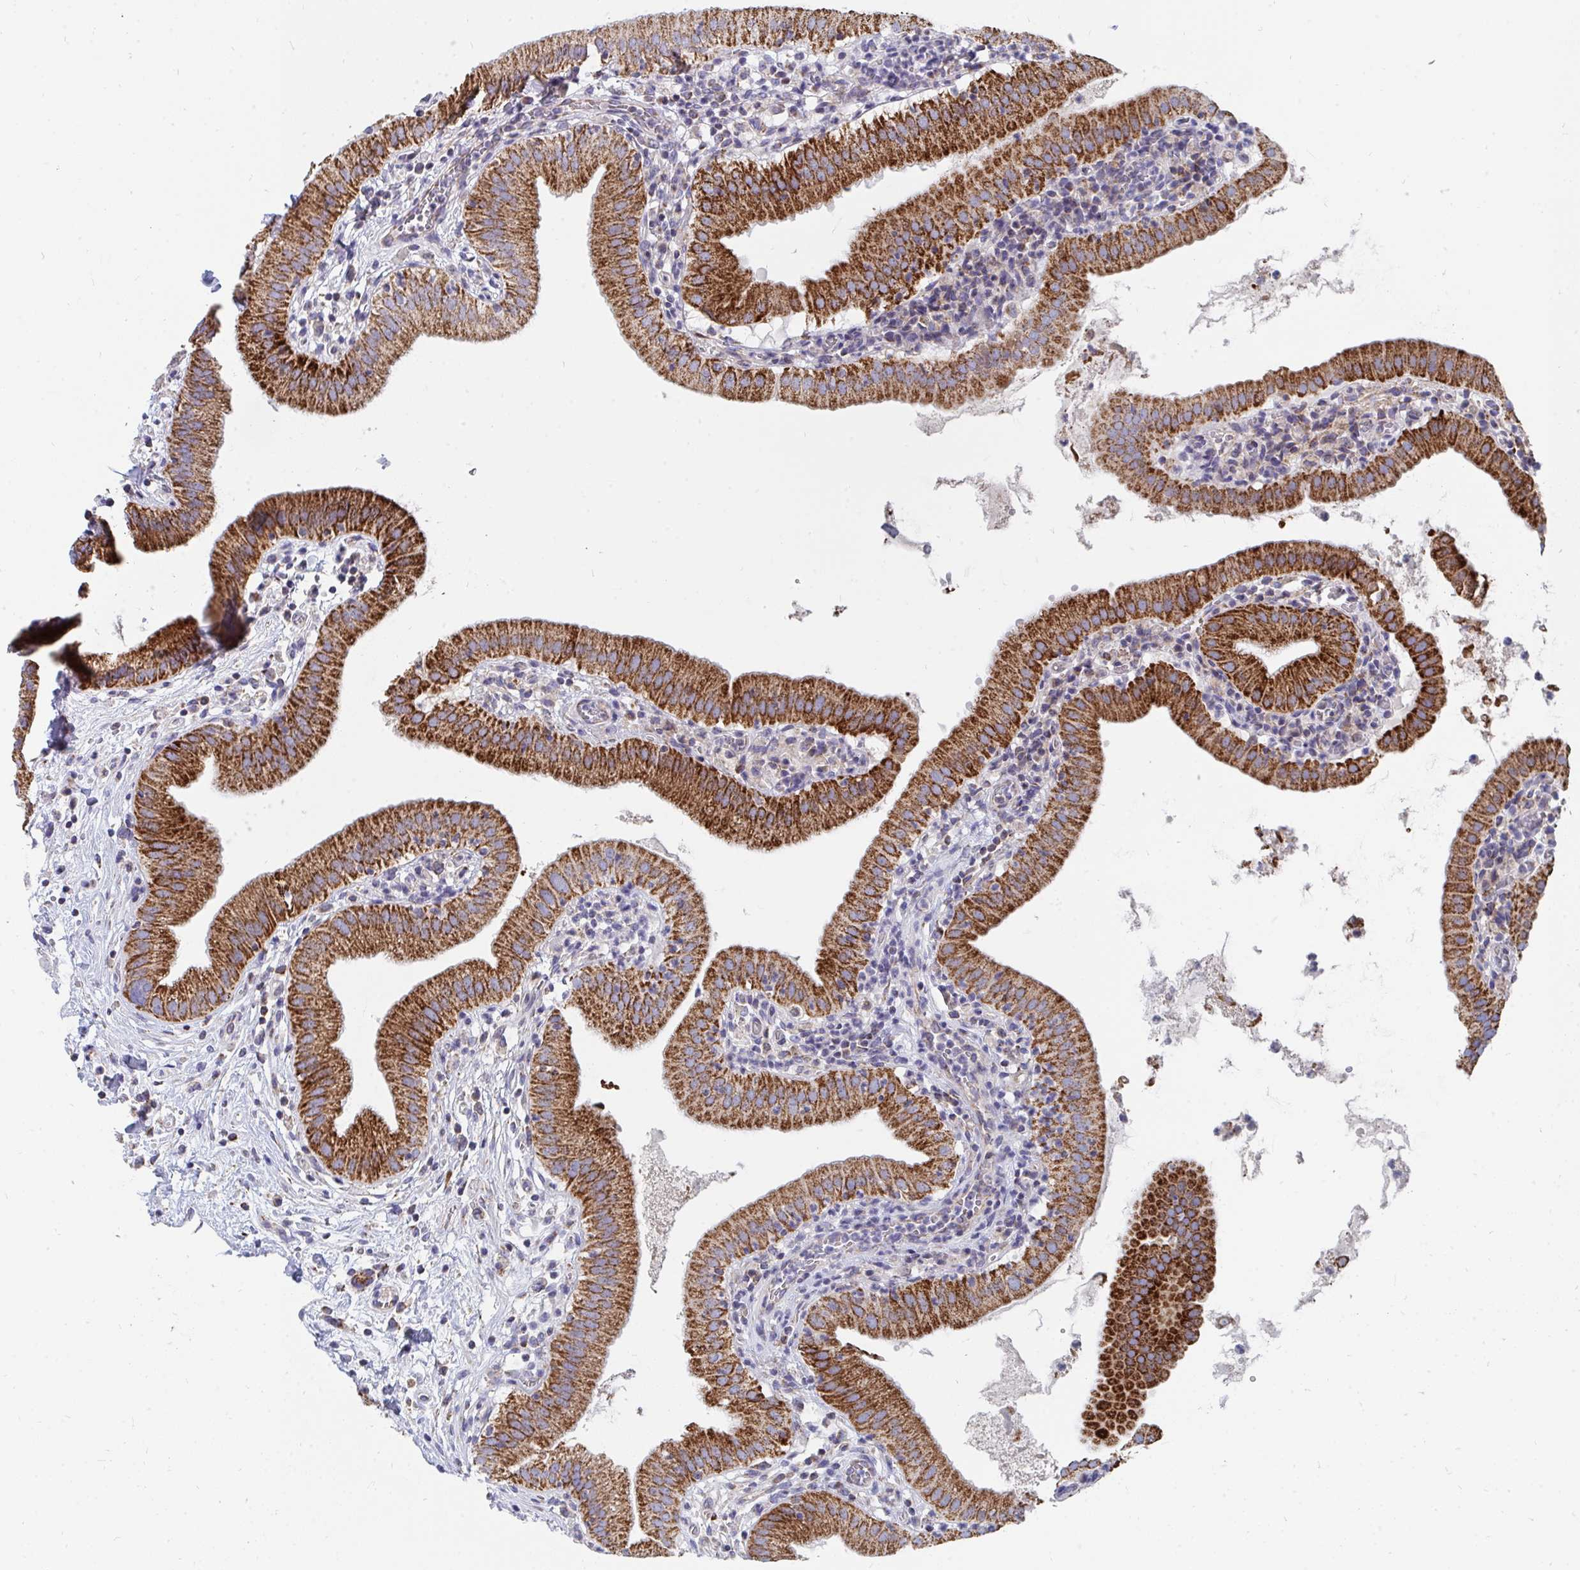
{"staining": {"intensity": "strong", "quantity": ">75%", "location": "cytoplasmic/membranous"}, "tissue": "gallbladder", "cell_type": "Glandular cells", "image_type": "normal", "snomed": [{"axis": "morphology", "description": "Normal tissue, NOS"}, {"axis": "topography", "description": "Gallbladder"}], "caption": "Immunohistochemical staining of normal gallbladder demonstrates >75% levels of strong cytoplasmic/membranous protein staining in about >75% of glandular cells. (DAB IHC with brightfield microscopy, high magnification).", "gene": "PC", "patient": {"sex": "female", "age": 65}}